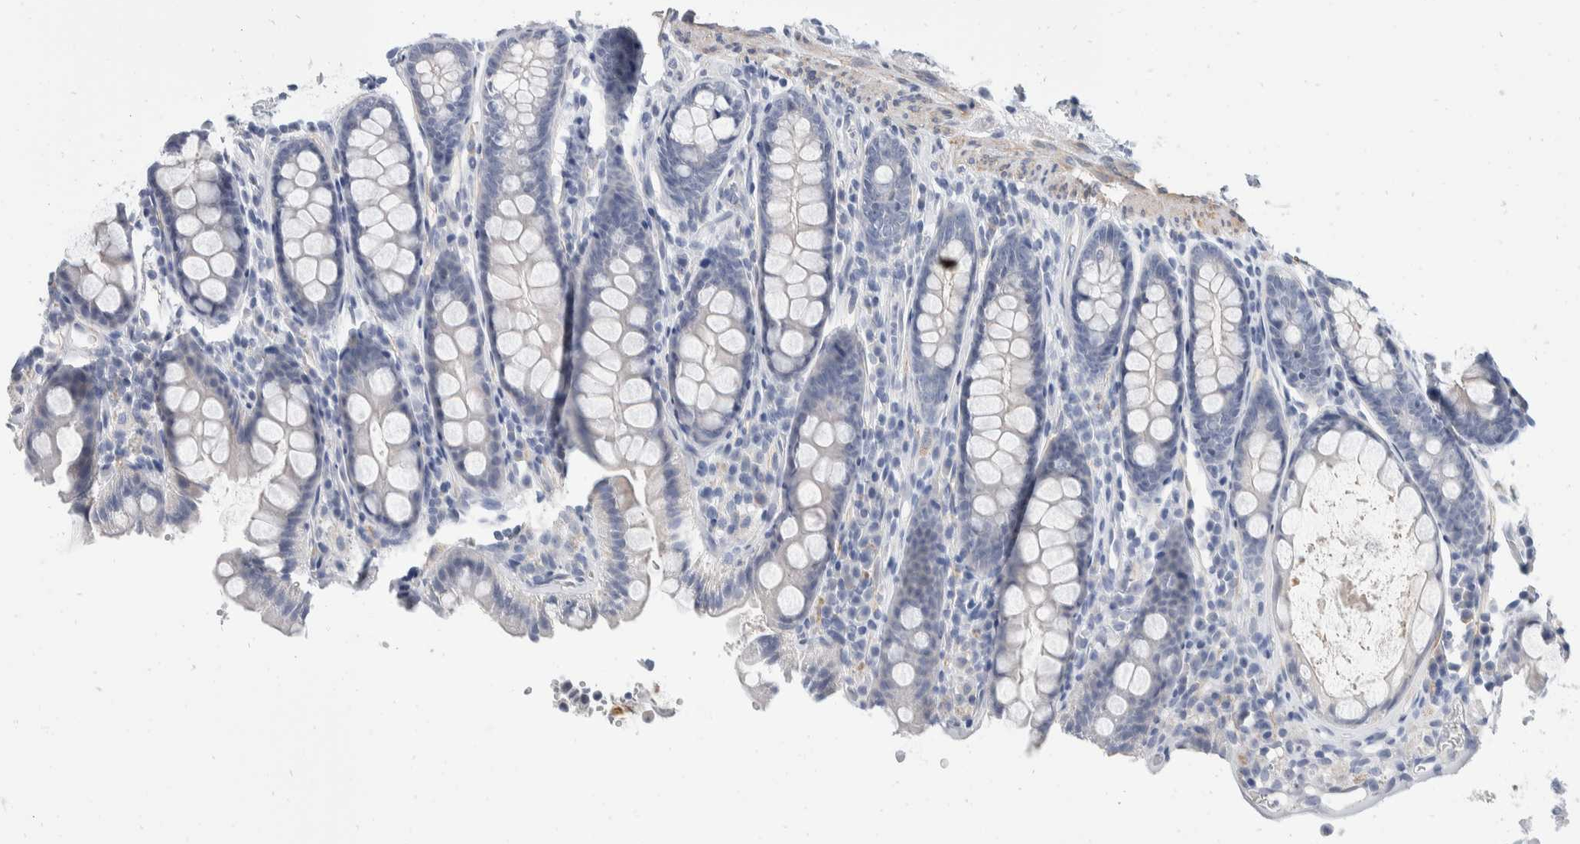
{"staining": {"intensity": "negative", "quantity": "none", "location": "none"}, "tissue": "colon", "cell_type": "Endothelial cells", "image_type": "normal", "snomed": [{"axis": "morphology", "description": "Normal tissue, NOS"}, {"axis": "topography", "description": "Colon"}, {"axis": "topography", "description": "Peripheral nerve tissue"}], "caption": "A high-resolution histopathology image shows immunohistochemistry staining of unremarkable colon, which demonstrates no significant positivity in endothelial cells.", "gene": "CATSPERD", "patient": {"sex": "female", "age": 61}}